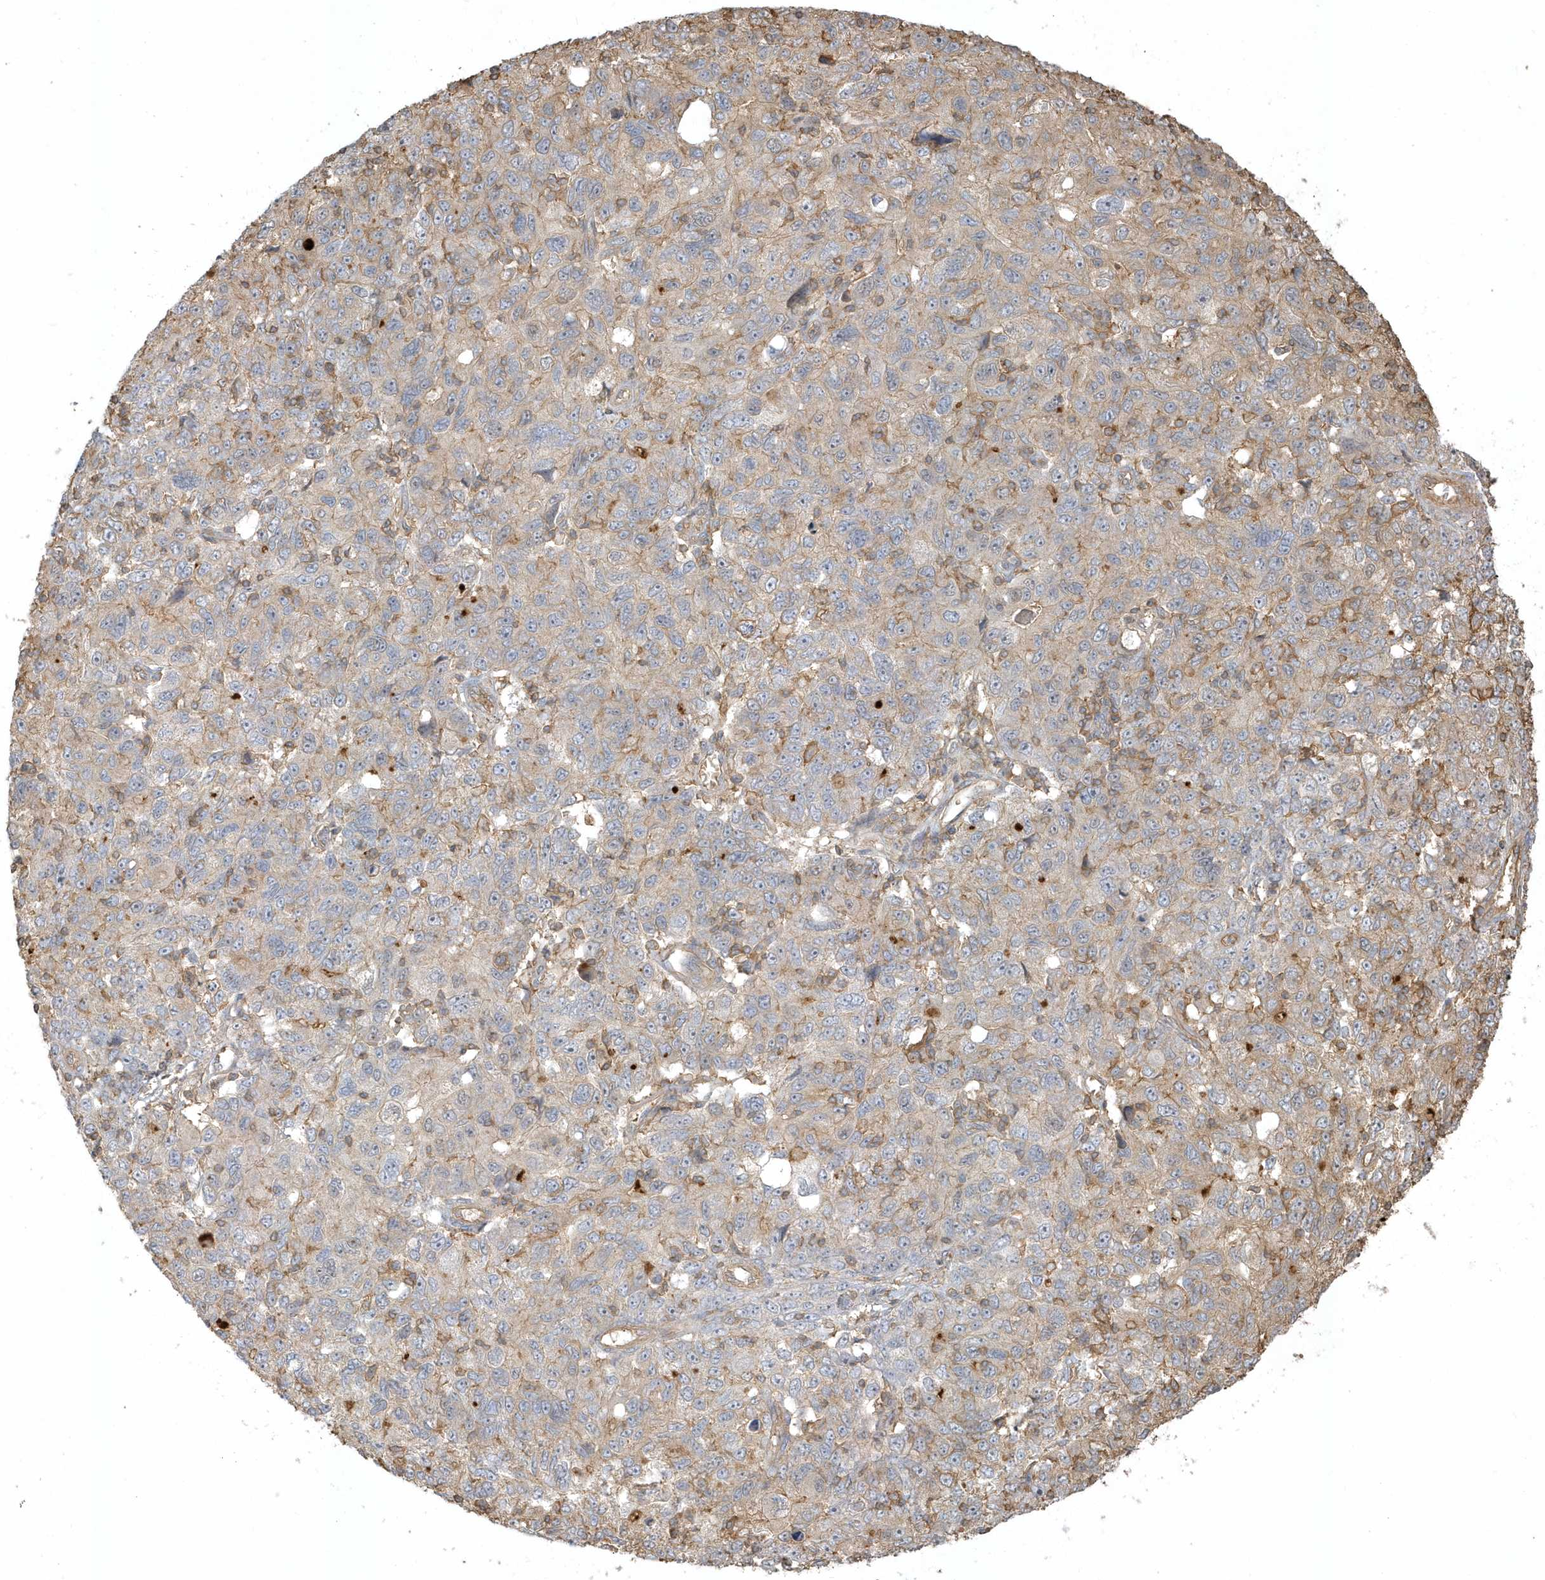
{"staining": {"intensity": "weak", "quantity": "<25%", "location": "cytoplasmic/membranous"}, "tissue": "ovarian cancer", "cell_type": "Tumor cells", "image_type": "cancer", "snomed": [{"axis": "morphology", "description": "Carcinoma, endometroid"}, {"axis": "topography", "description": "Ovary"}], "caption": "Ovarian cancer was stained to show a protein in brown. There is no significant expression in tumor cells.", "gene": "ZBTB8A", "patient": {"sex": "female", "age": 42}}